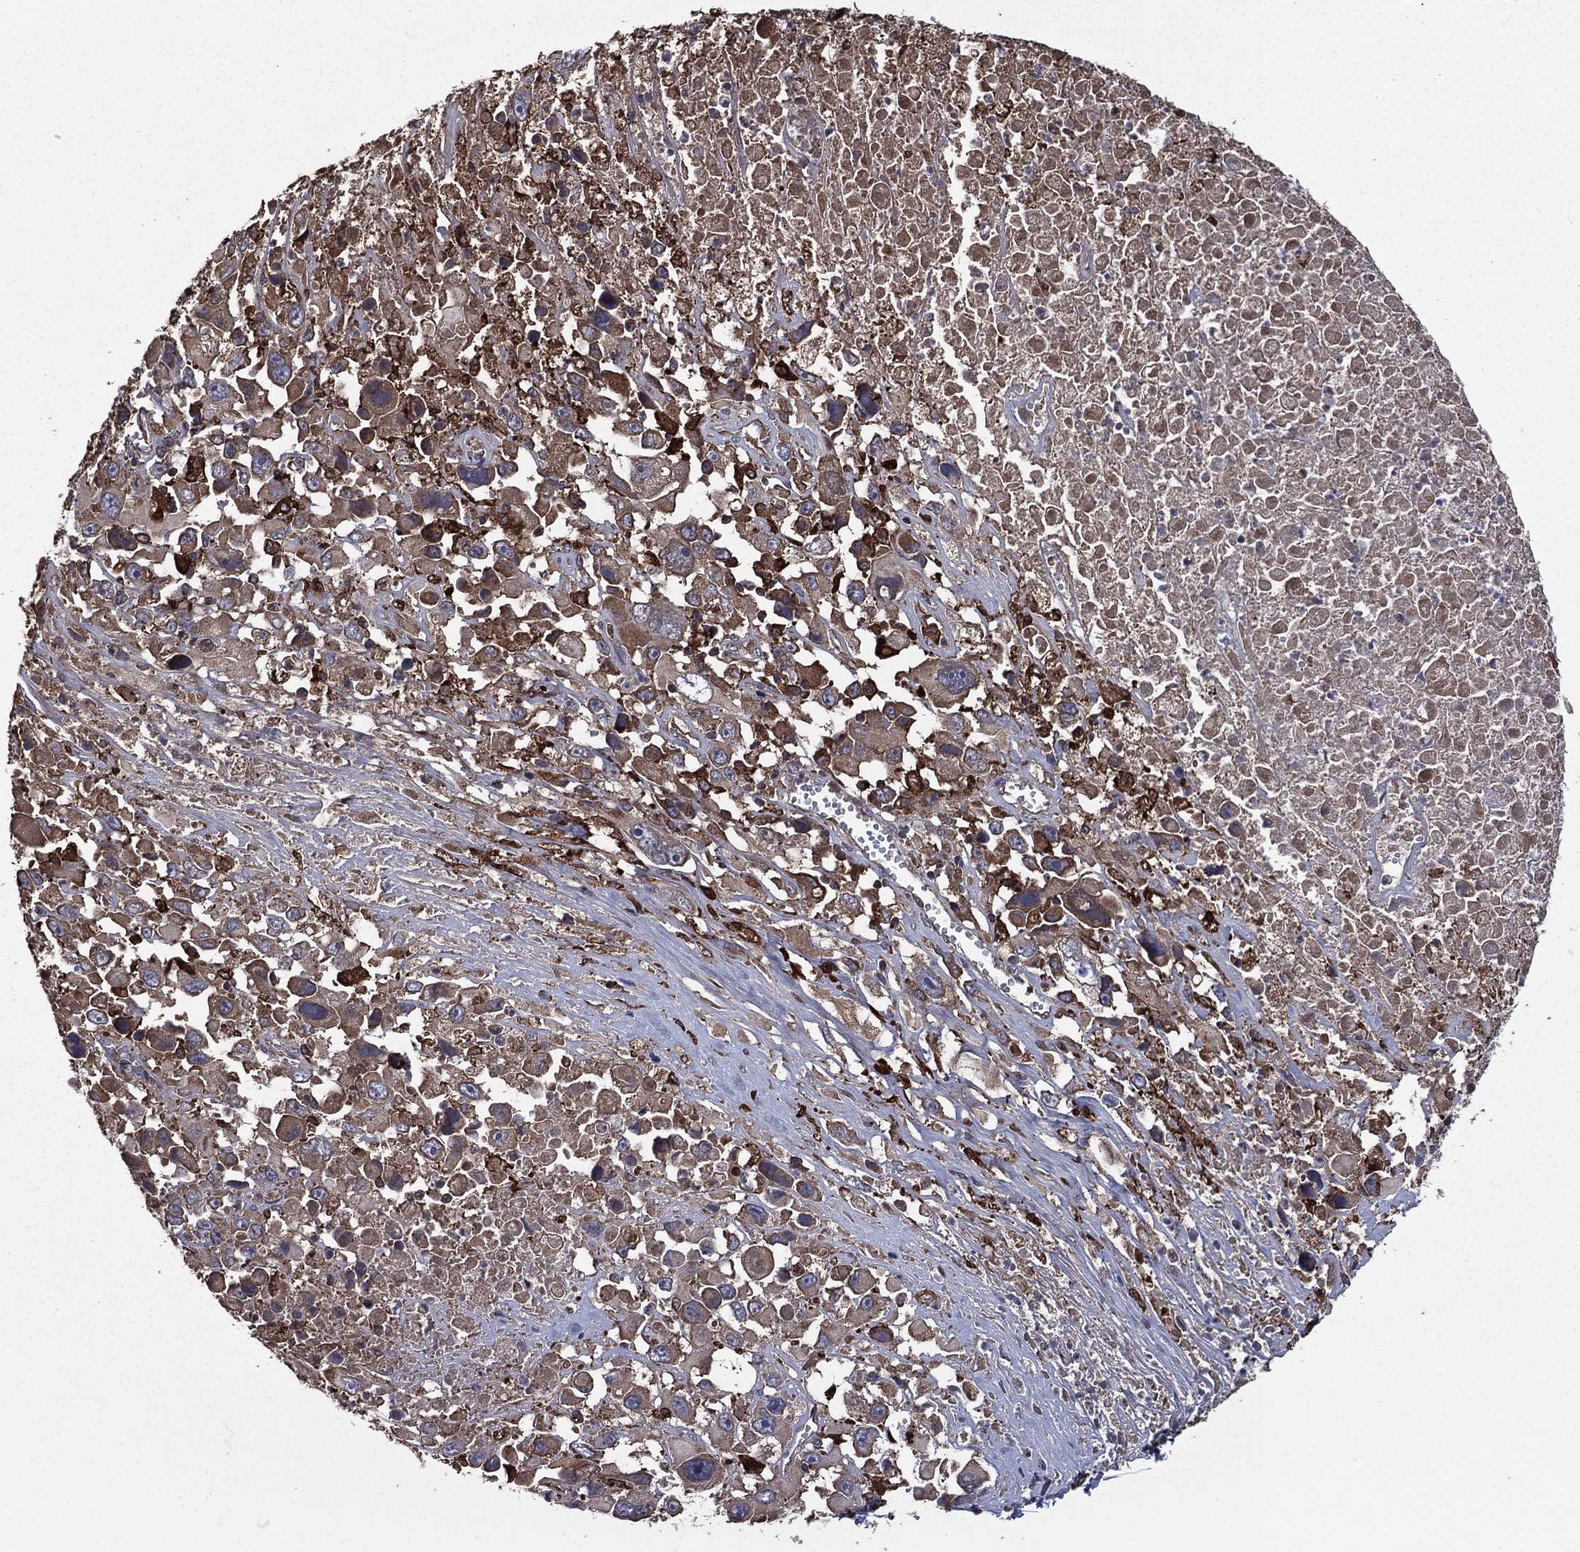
{"staining": {"intensity": "weak", "quantity": "25%-75%", "location": "cytoplasmic/membranous"}, "tissue": "melanoma", "cell_type": "Tumor cells", "image_type": "cancer", "snomed": [{"axis": "morphology", "description": "Malignant melanoma, Metastatic site"}, {"axis": "topography", "description": "Soft tissue"}], "caption": "Protein analysis of malignant melanoma (metastatic site) tissue shows weak cytoplasmic/membranous positivity in approximately 25%-75% of tumor cells.", "gene": "C2orf76", "patient": {"sex": "male", "age": 50}}